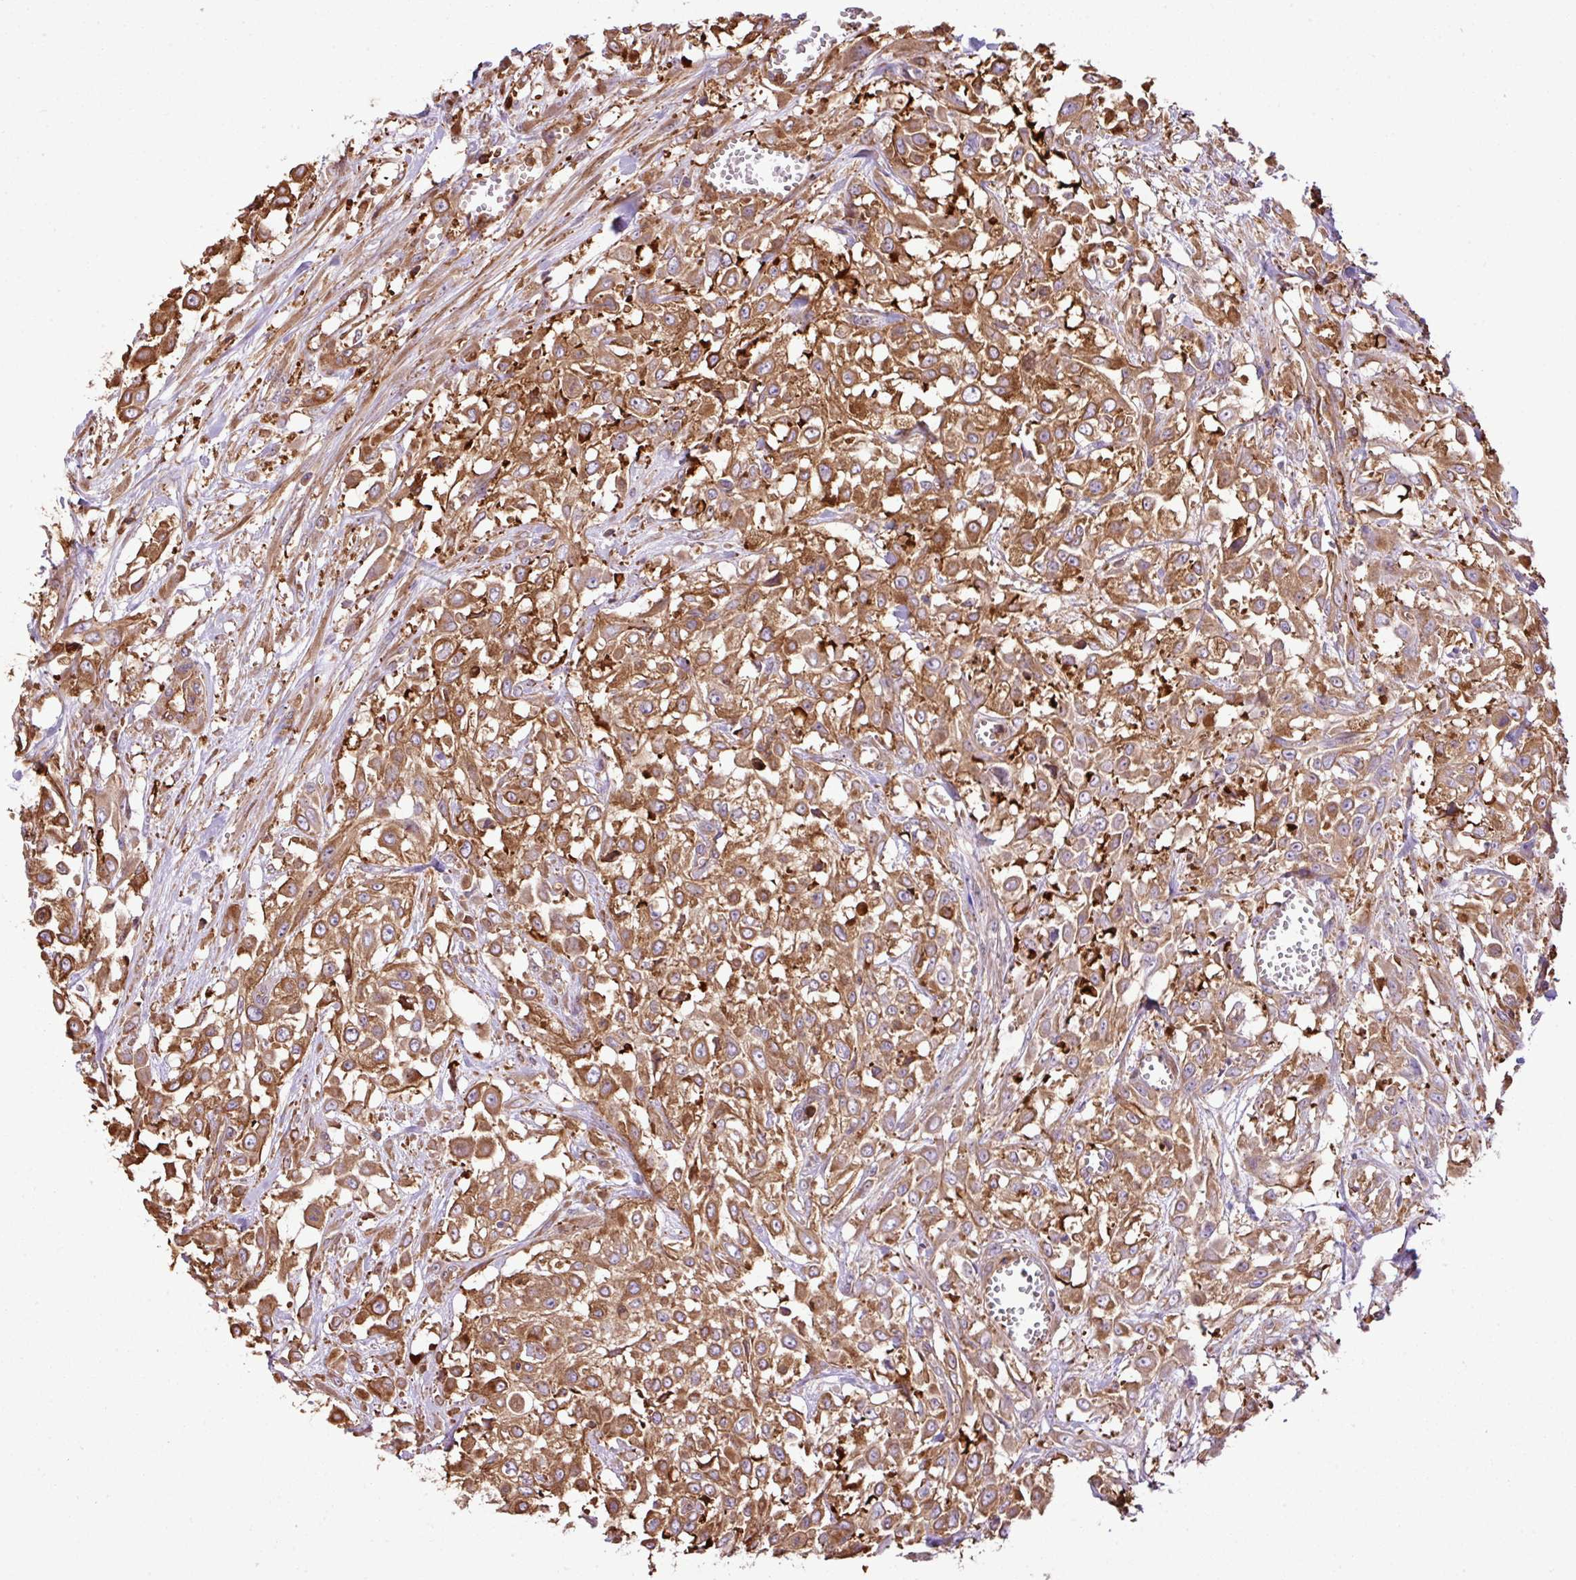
{"staining": {"intensity": "strong", "quantity": ">75%", "location": "cytoplasmic/membranous"}, "tissue": "urothelial cancer", "cell_type": "Tumor cells", "image_type": "cancer", "snomed": [{"axis": "morphology", "description": "Urothelial carcinoma, High grade"}, {"axis": "topography", "description": "Urinary bladder"}], "caption": "Human urothelial cancer stained for a protein (brown) demonstrates strong cytoplasmic/membranous positive staining in about >75% of tumor cells.", "gene": "PGAP6", "patient": {"sex": "male", "age": 57}}